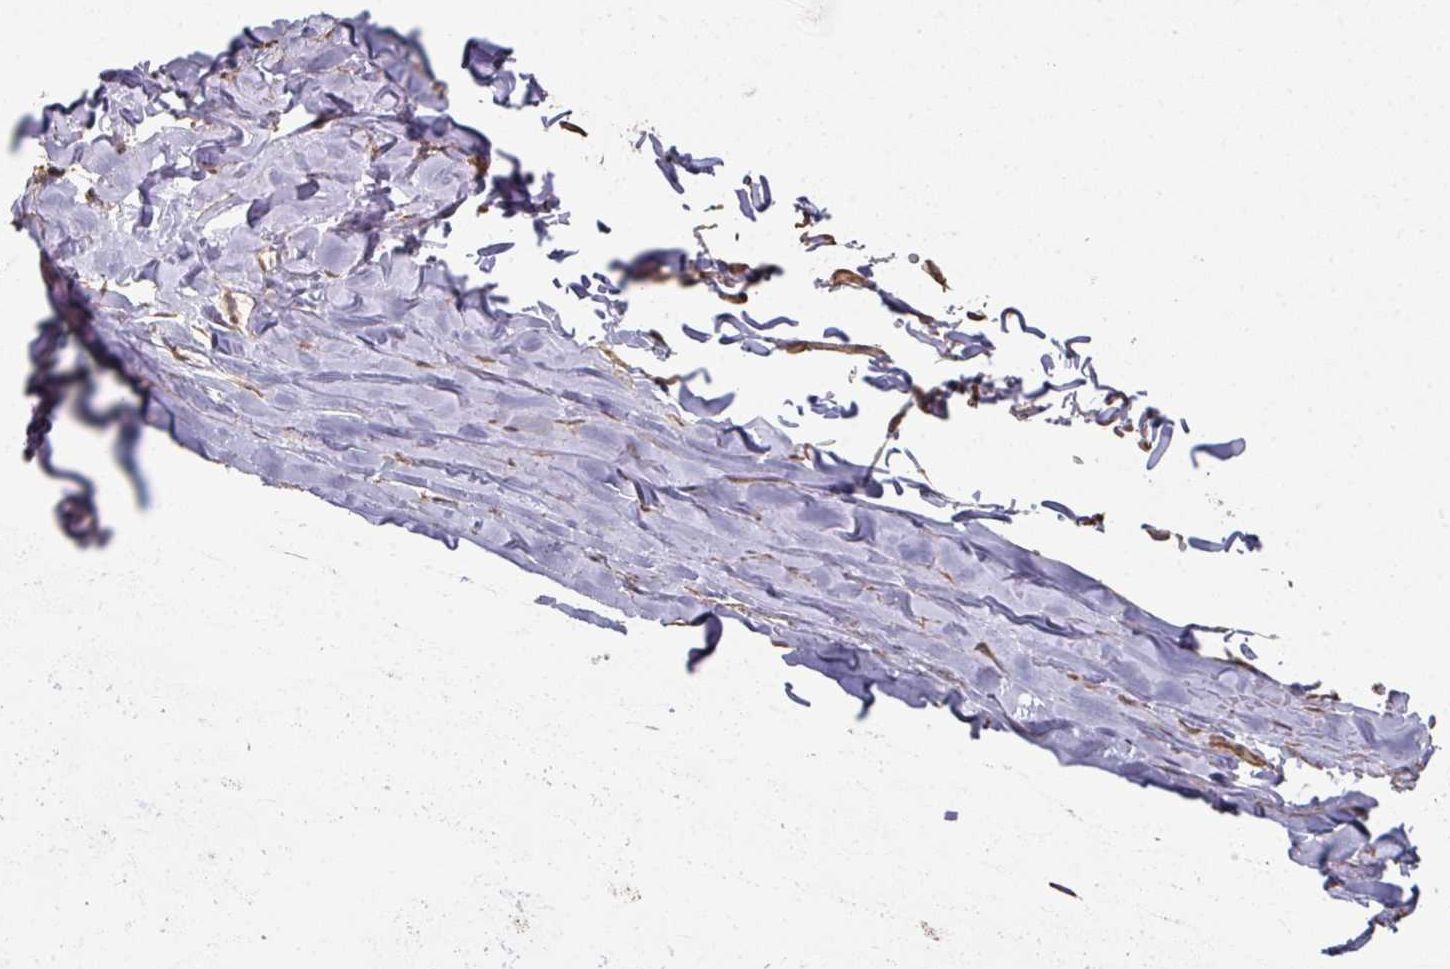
{"staining": {"intensity": "moderate", "quantity": ">75%", "location": "cytoplasmic/membranous"}, "tissue": "soft tissue", "cell_type": "Fibroblasts", "image_type": "normal", "snomed": [{"axis": "morphology", "description": "Normal tissue, NOS"}, {"axis": "topography", "description": "Cartilage tissue"}, {"axis": "topography", "description": "Nasopharynx"}, {"axis": "topography", "description": "Thyroid gland"}], "caption": "Protein expression by immunohistochemistry (IHC) shows moderate cytoplasmic/membranous positivity in approximately >75% of fibroblasts in normal soft tissue.", "gene": "CA7", "patient": {"sex": "male", "age": 63}}